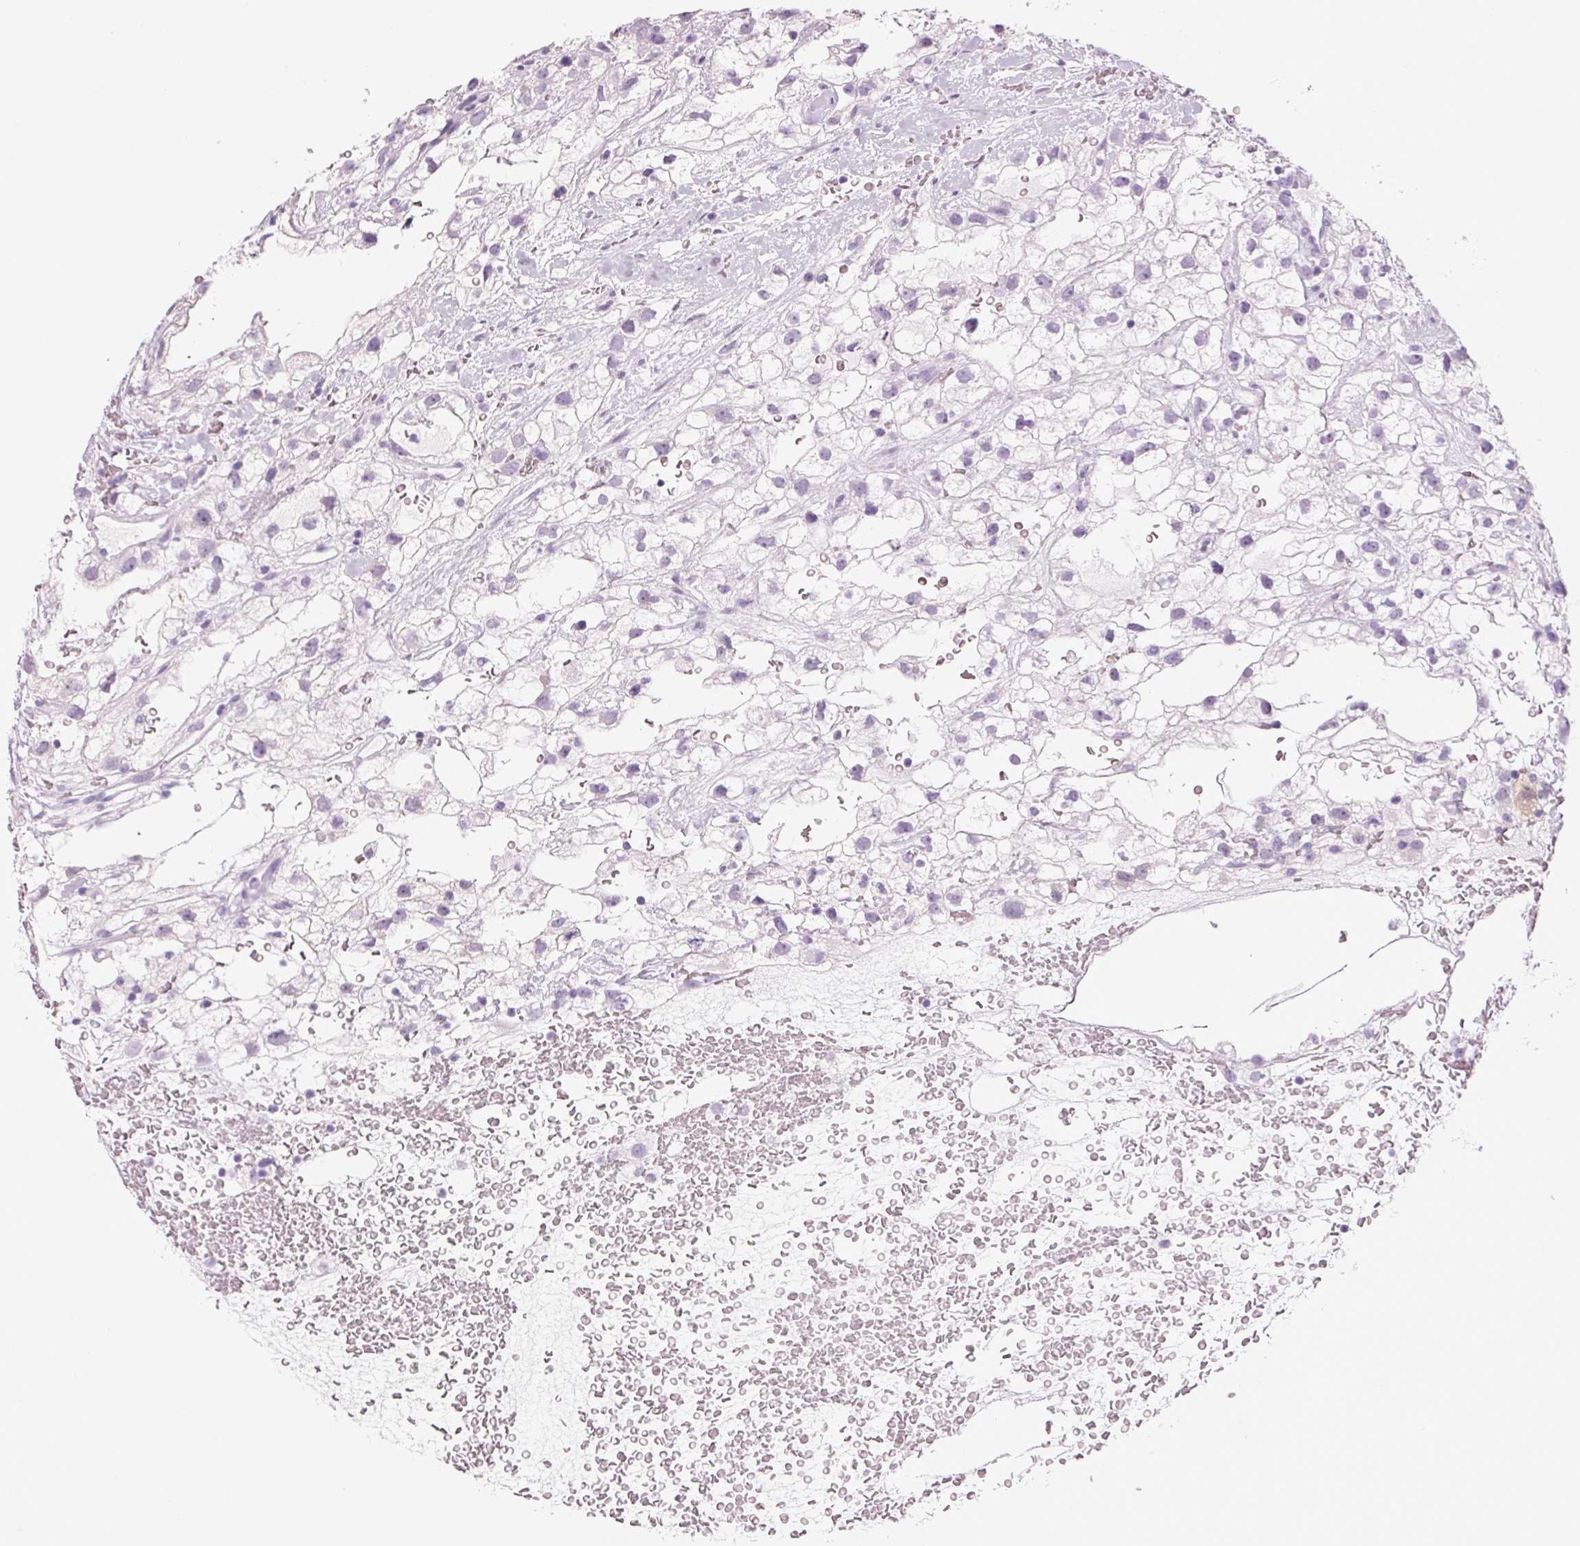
{"staining": {"intensity": "negative", "quantity": "none", "location": "none"}, "tissue": "renal cancer", "cell_type": "Tumor cells", "image_type": "cancer", "snomed": [{"axis": "morphology", "description": "Adenocarcinoma, NOS"}, {"axis": "topography", "description": "Kidney"}], "caption": "Immunohistochemical staining of human renal cancer demonstrates no significant expression in tumor cells.", "gene": "PPP1R1A", "patient": {"sex": "male", "age": 59}}